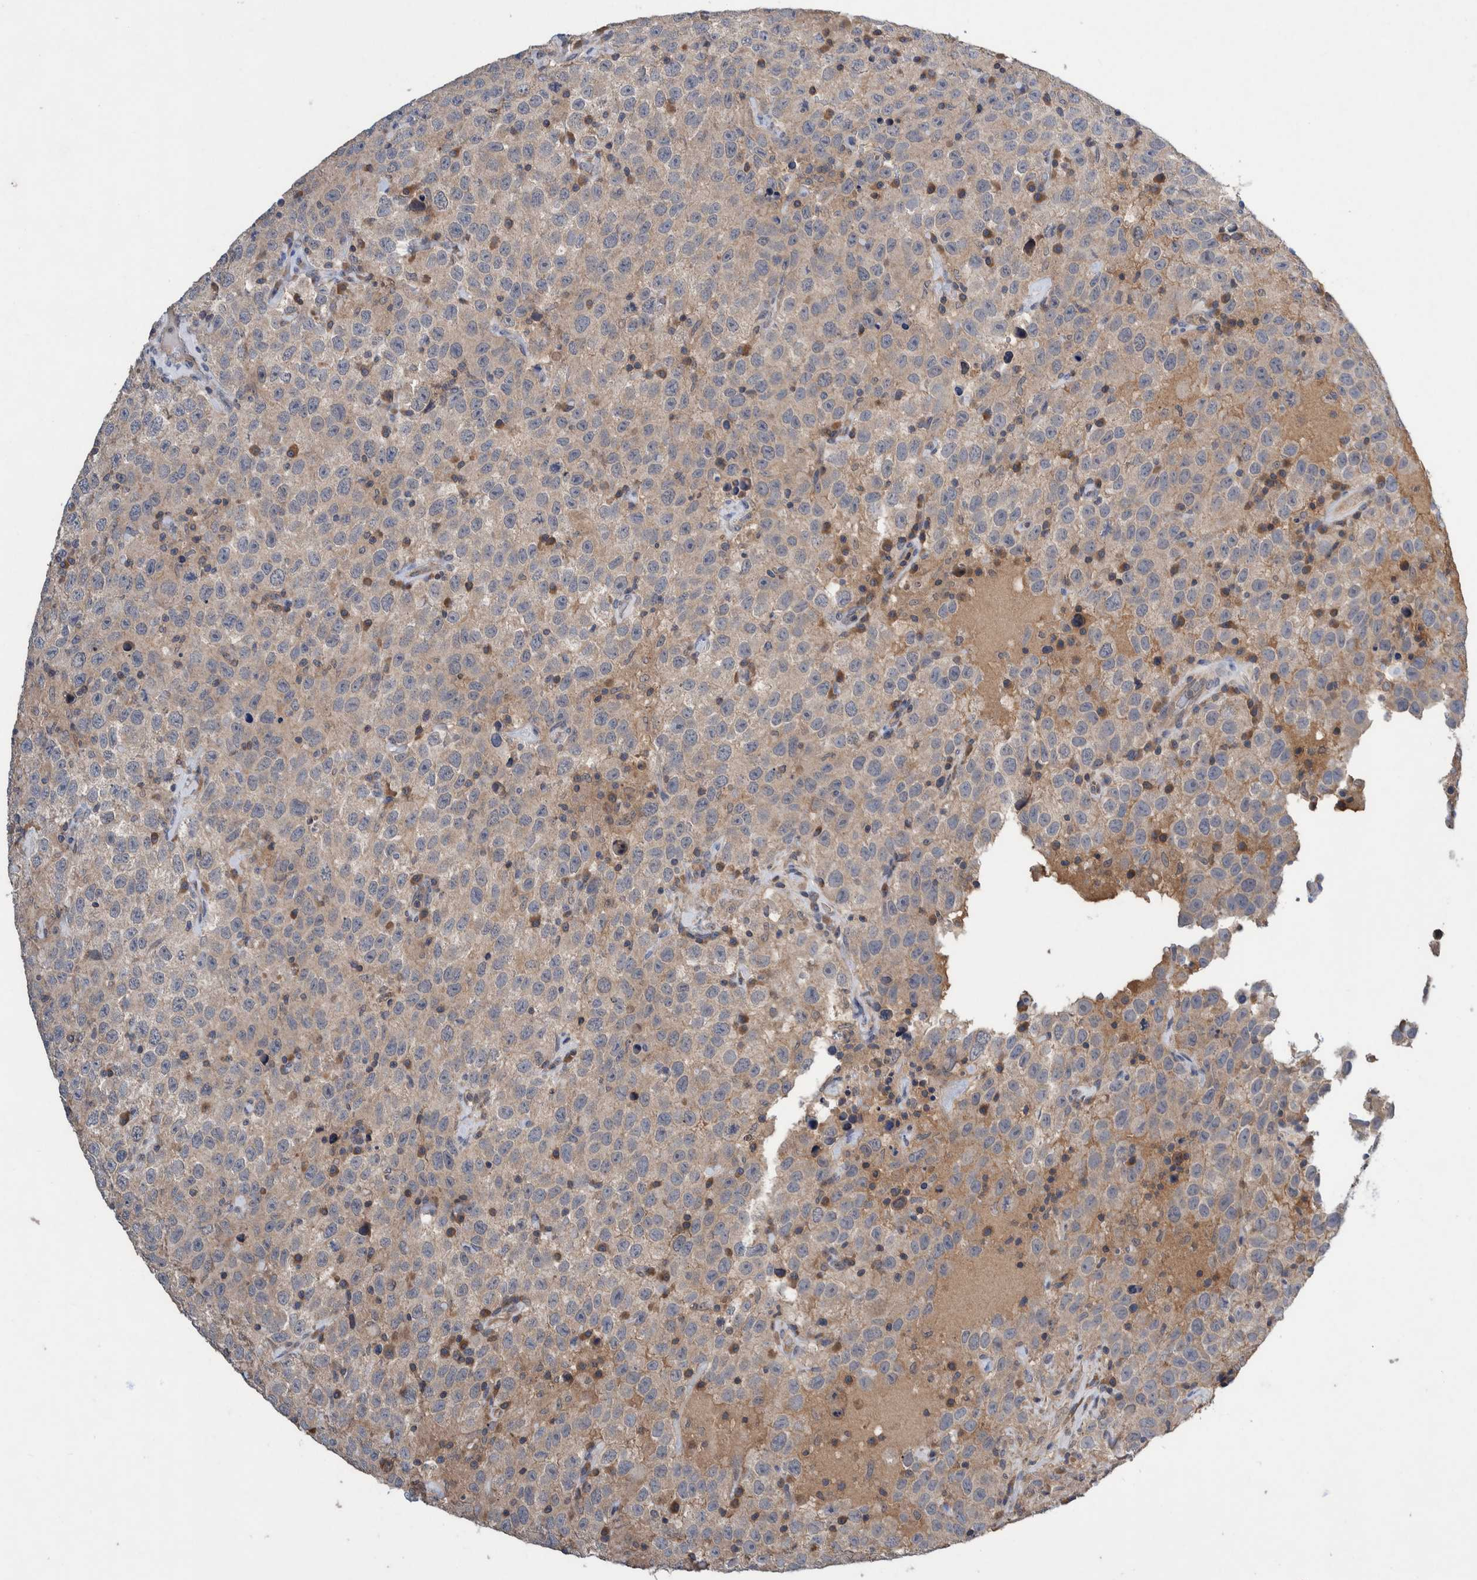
{"staining": {"intensity": "weak", "quantity": "<25%", "location": "cytoplasmic/membranous"}, "tissue": "testis cancer", "cell_type": "Tumor cells", "image_type": "cancer", "snomed": [{"axis": "morphology", "description": "Seminoma, NOS"}, {"axis": "topography", "description": "Testis"}], "caption": "Photomicrograph shows no significant protein positivity in tumor cells of testis cancer (seminoma).", "gene": "PLPBP", "patient": {"sex": "male", "age": 41}}